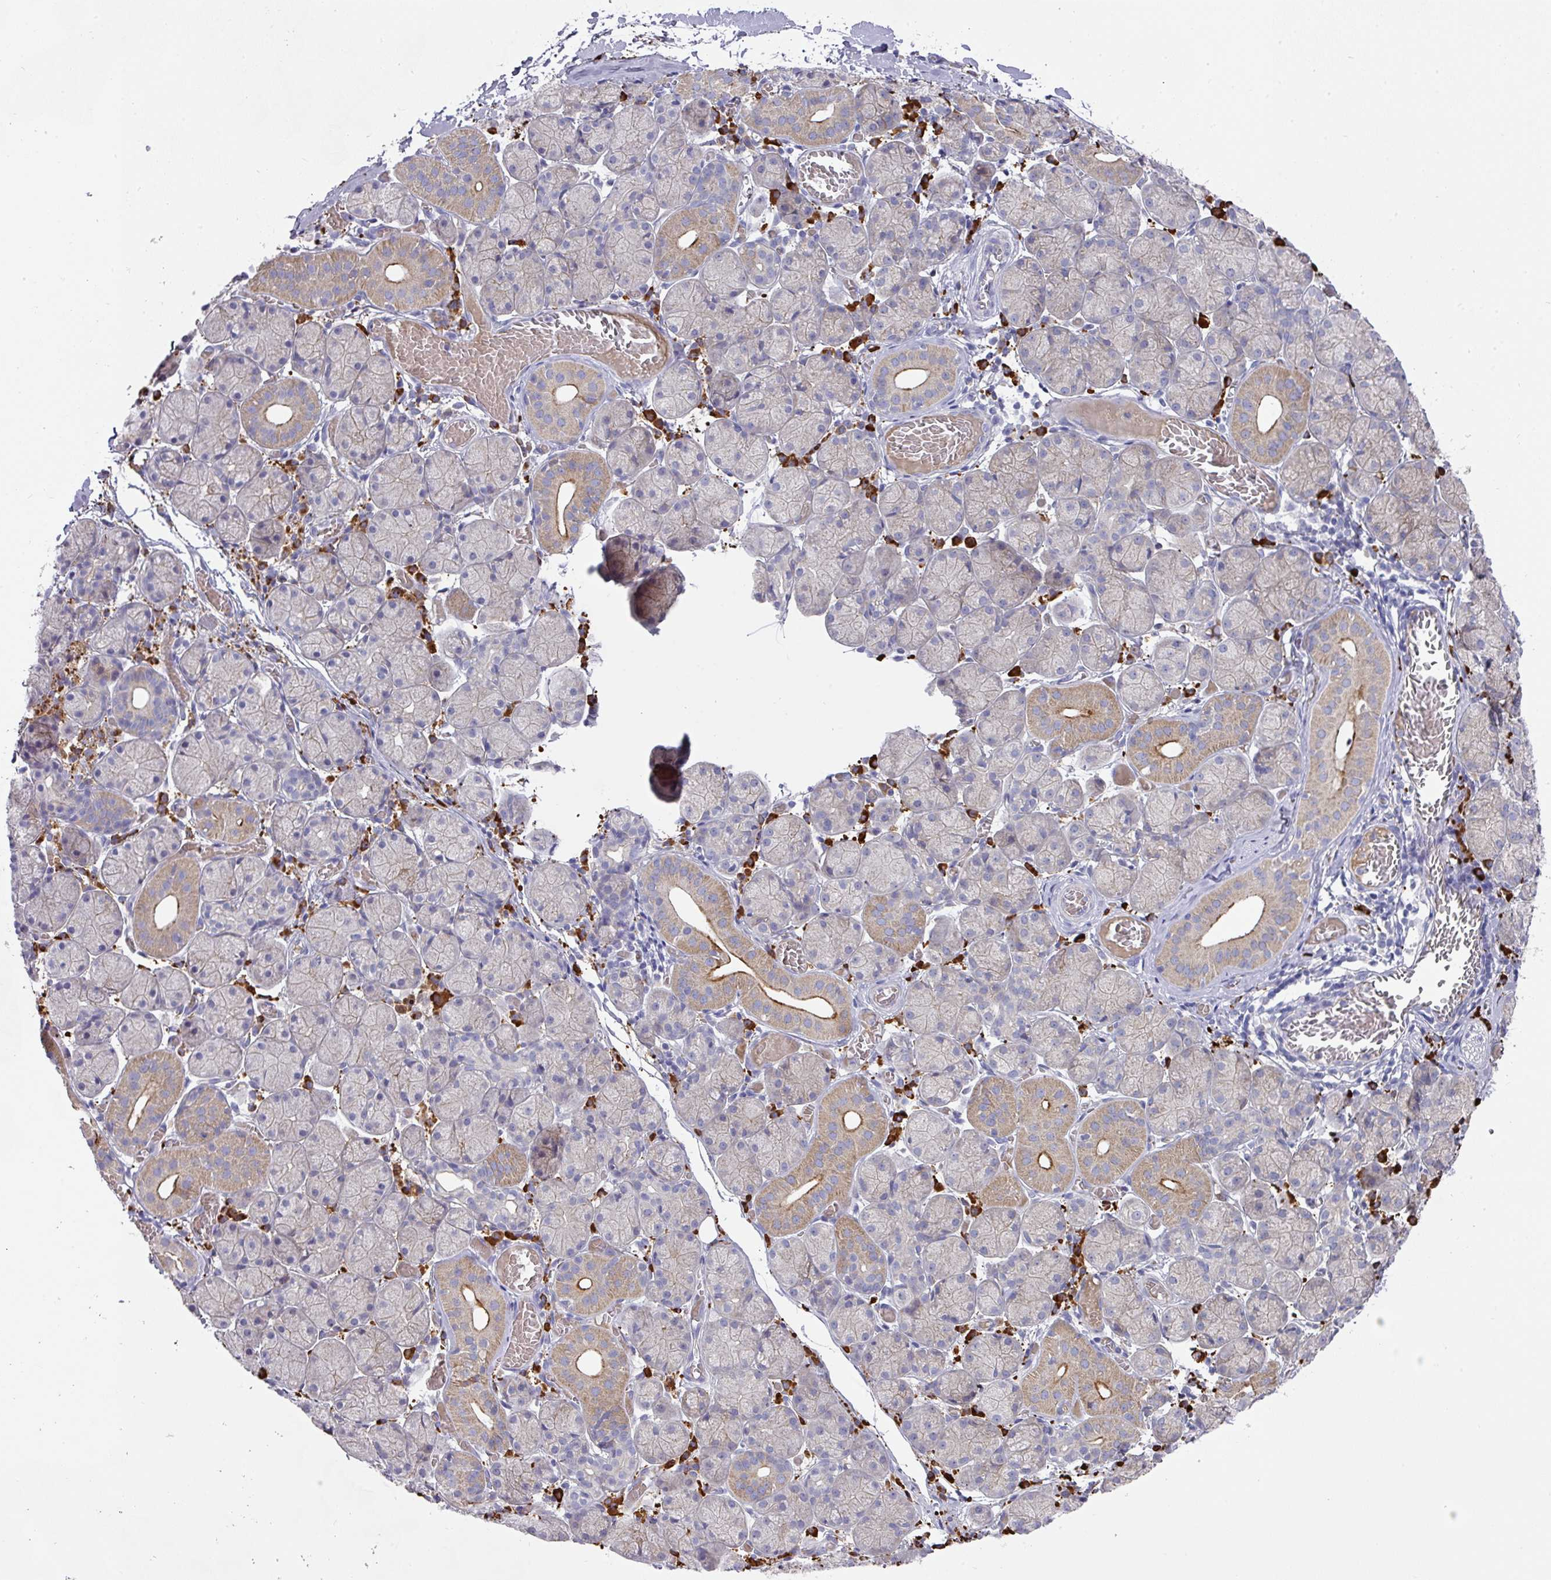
{"staining": {"intensity": "moderate", "quantity": "<25%", "location": "cytoplasmic/membranous"}, "tissue": "salivary gland", "cell_type": "Glandular cells", "image_type": "normal", "snomed": [{"axis": "morphology", "description": "Normal tissue, NOS"}, {"axis": "topography", "description": "Salivary gland"}], "caption": "About <25% of glandular cells in normal salivary gland display moderate cytoplasmic/membranous protein expression as visualized by brown immunohistochemical staining.", "gene": "IL4R", "patient": {"sex": "female", "age": 24}}